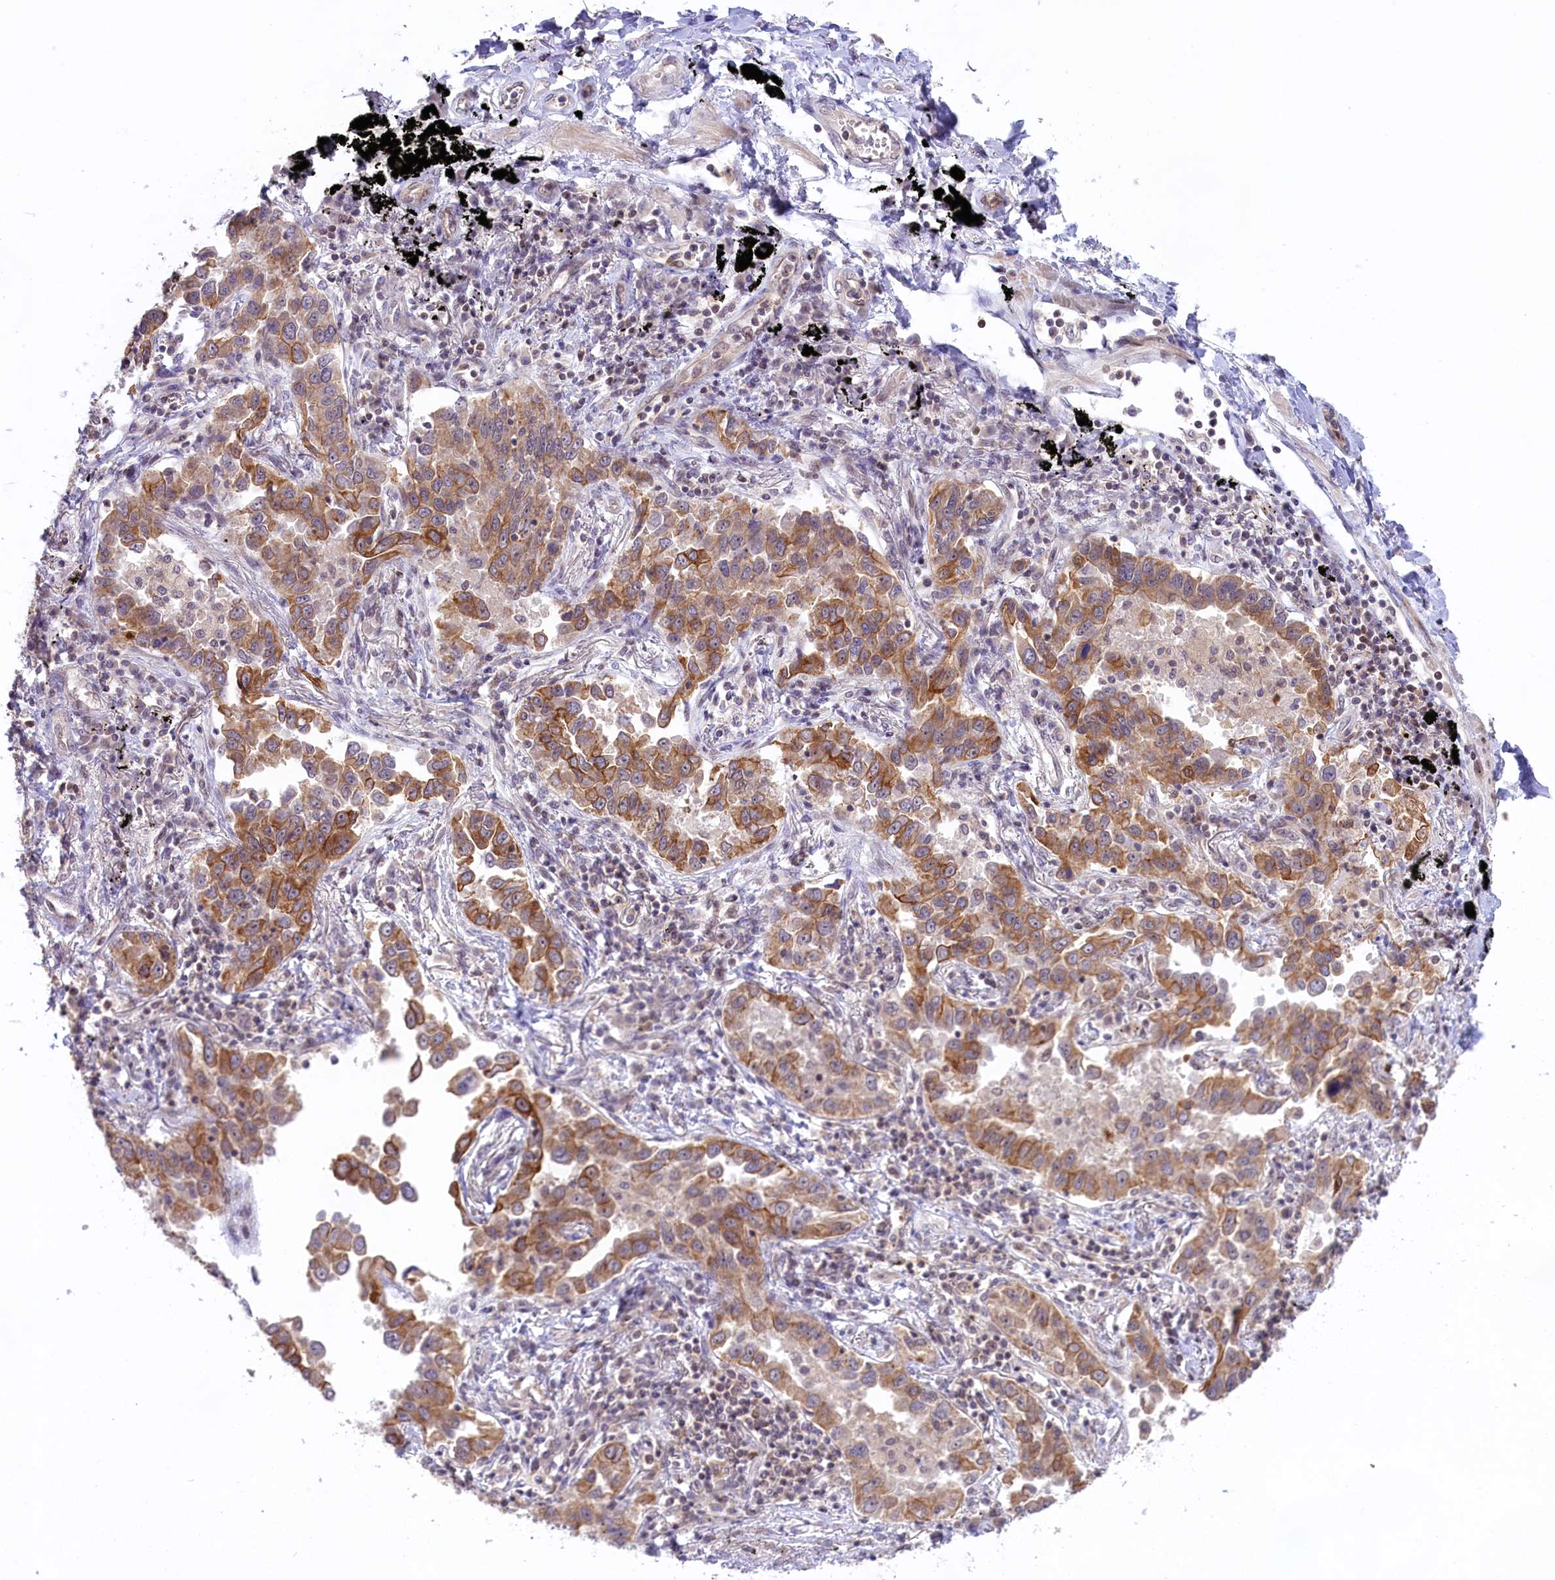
{"staining": {"intensity": "moderate", "quantity": ">75%", "location": "cytoplasmic/membranous"}, "tissue": "lung cancer", "cell_type": "Tumor cells", "image_type": "cancer", "snomed": [{"axis": "morphology", "description": "Adenocarcinoma, NOS"}, {"axis": "topography", "description": "Lung"}], "caption": "This is an image of immunohistochemistry staining of adenocarcinoma (lung), which shows moderate expression in the cytoplasmic/membranous of tumor cells.", "gene": "CARD8", "patient": {"sex": "male", "age": 67}}